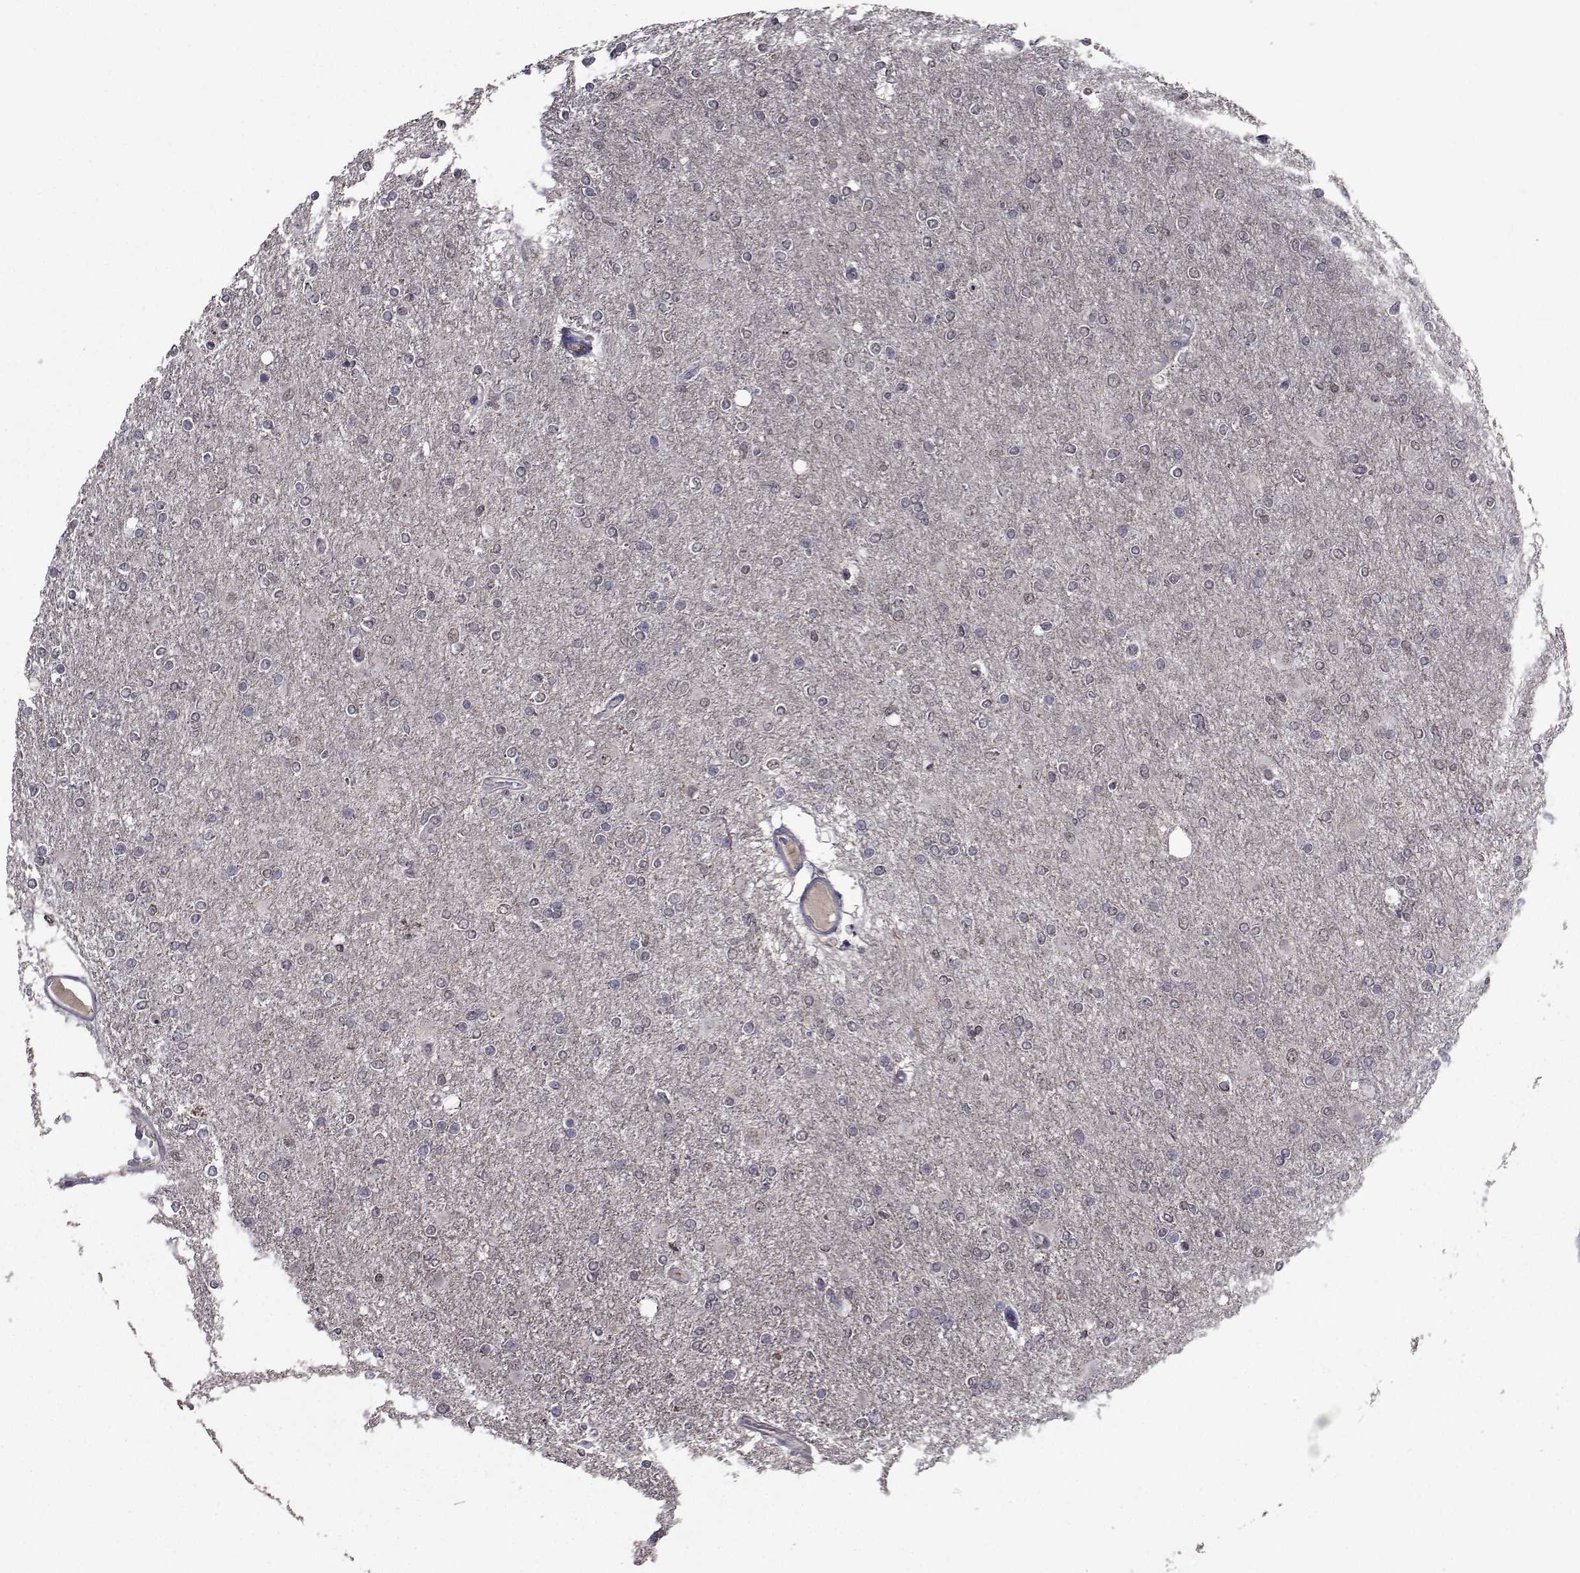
{"staining": {"intensity": "negative", "quantity": "none", "location": "none"}, "tissue": "glioma", "cell_type": "Tumor cells", "image_type": "cancer", "snomed": [{"axis": "morphology", "description": "Glioma, malignant, High grade"}, {"axis": "topography", "description": "Cerebral cortex"}], "caption": "The immunohistochemistry (IHC) micrograph has no significant expression in tumor cells of glioma tissue.", "gene": "CYP2S1", "patient": {"sex": "male", "age": 70}}